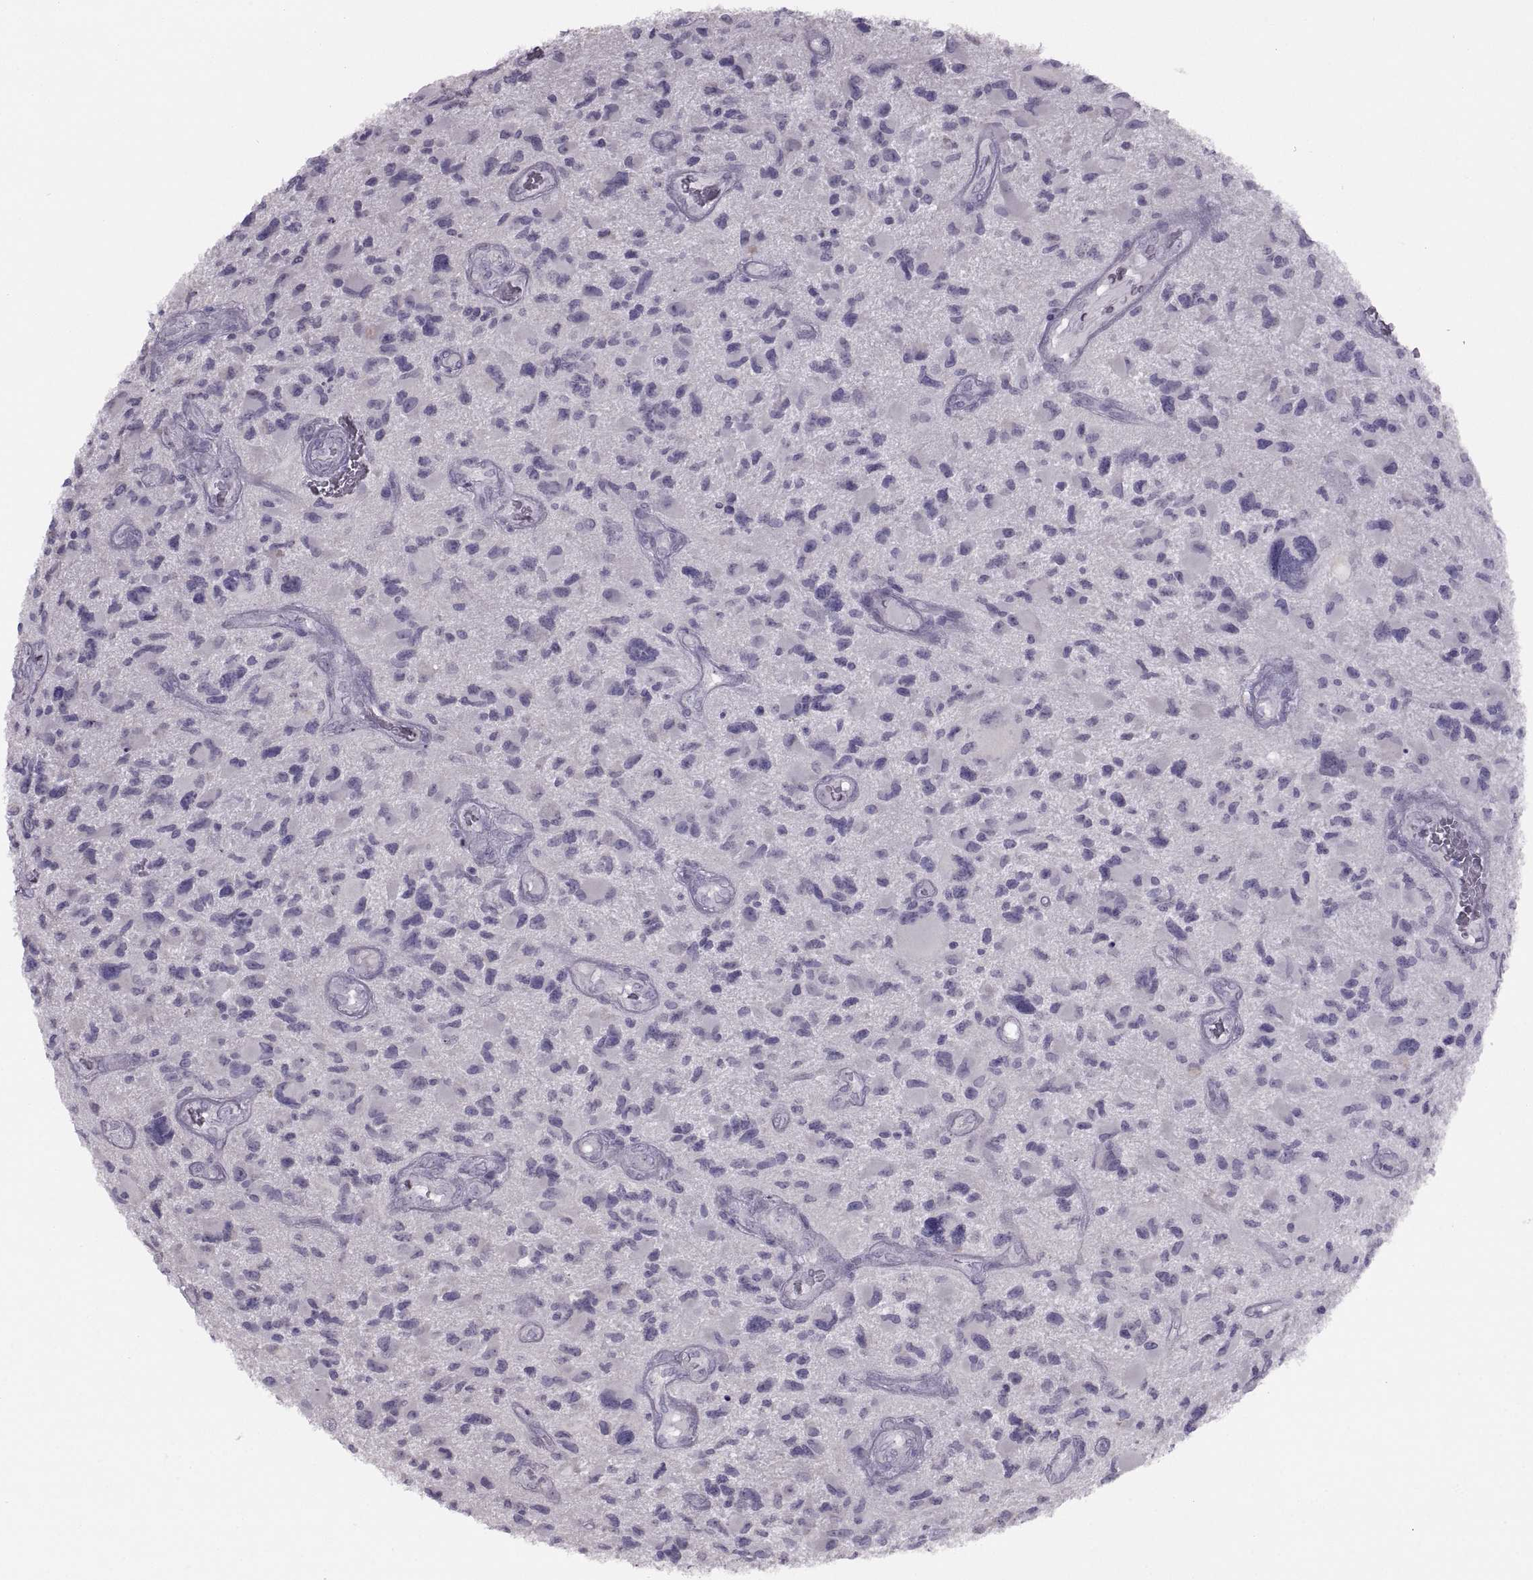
{"staining": {"intensity": "negative", "quantity": "none", "location": "none"}, "tissue": "glioma", "cell_type": "Tumor cells", "image_type": "cancer", "snomed": [{"axis": "morphology", "description": "Glioma, malignant, NOS"}, {"axis": "morphology", "description": "Glioma, malignant, High grade"}, {"axis": "topography", "description": "Brain"}], "caption": "High magnification brightfield microscopy of glioma stained with DAB (brown) and counterstained with hematoxylin (blue): tumor cells show no significant expression.", "gene": "BSPH1", "patient": {"sex": "female", "age": 71}}